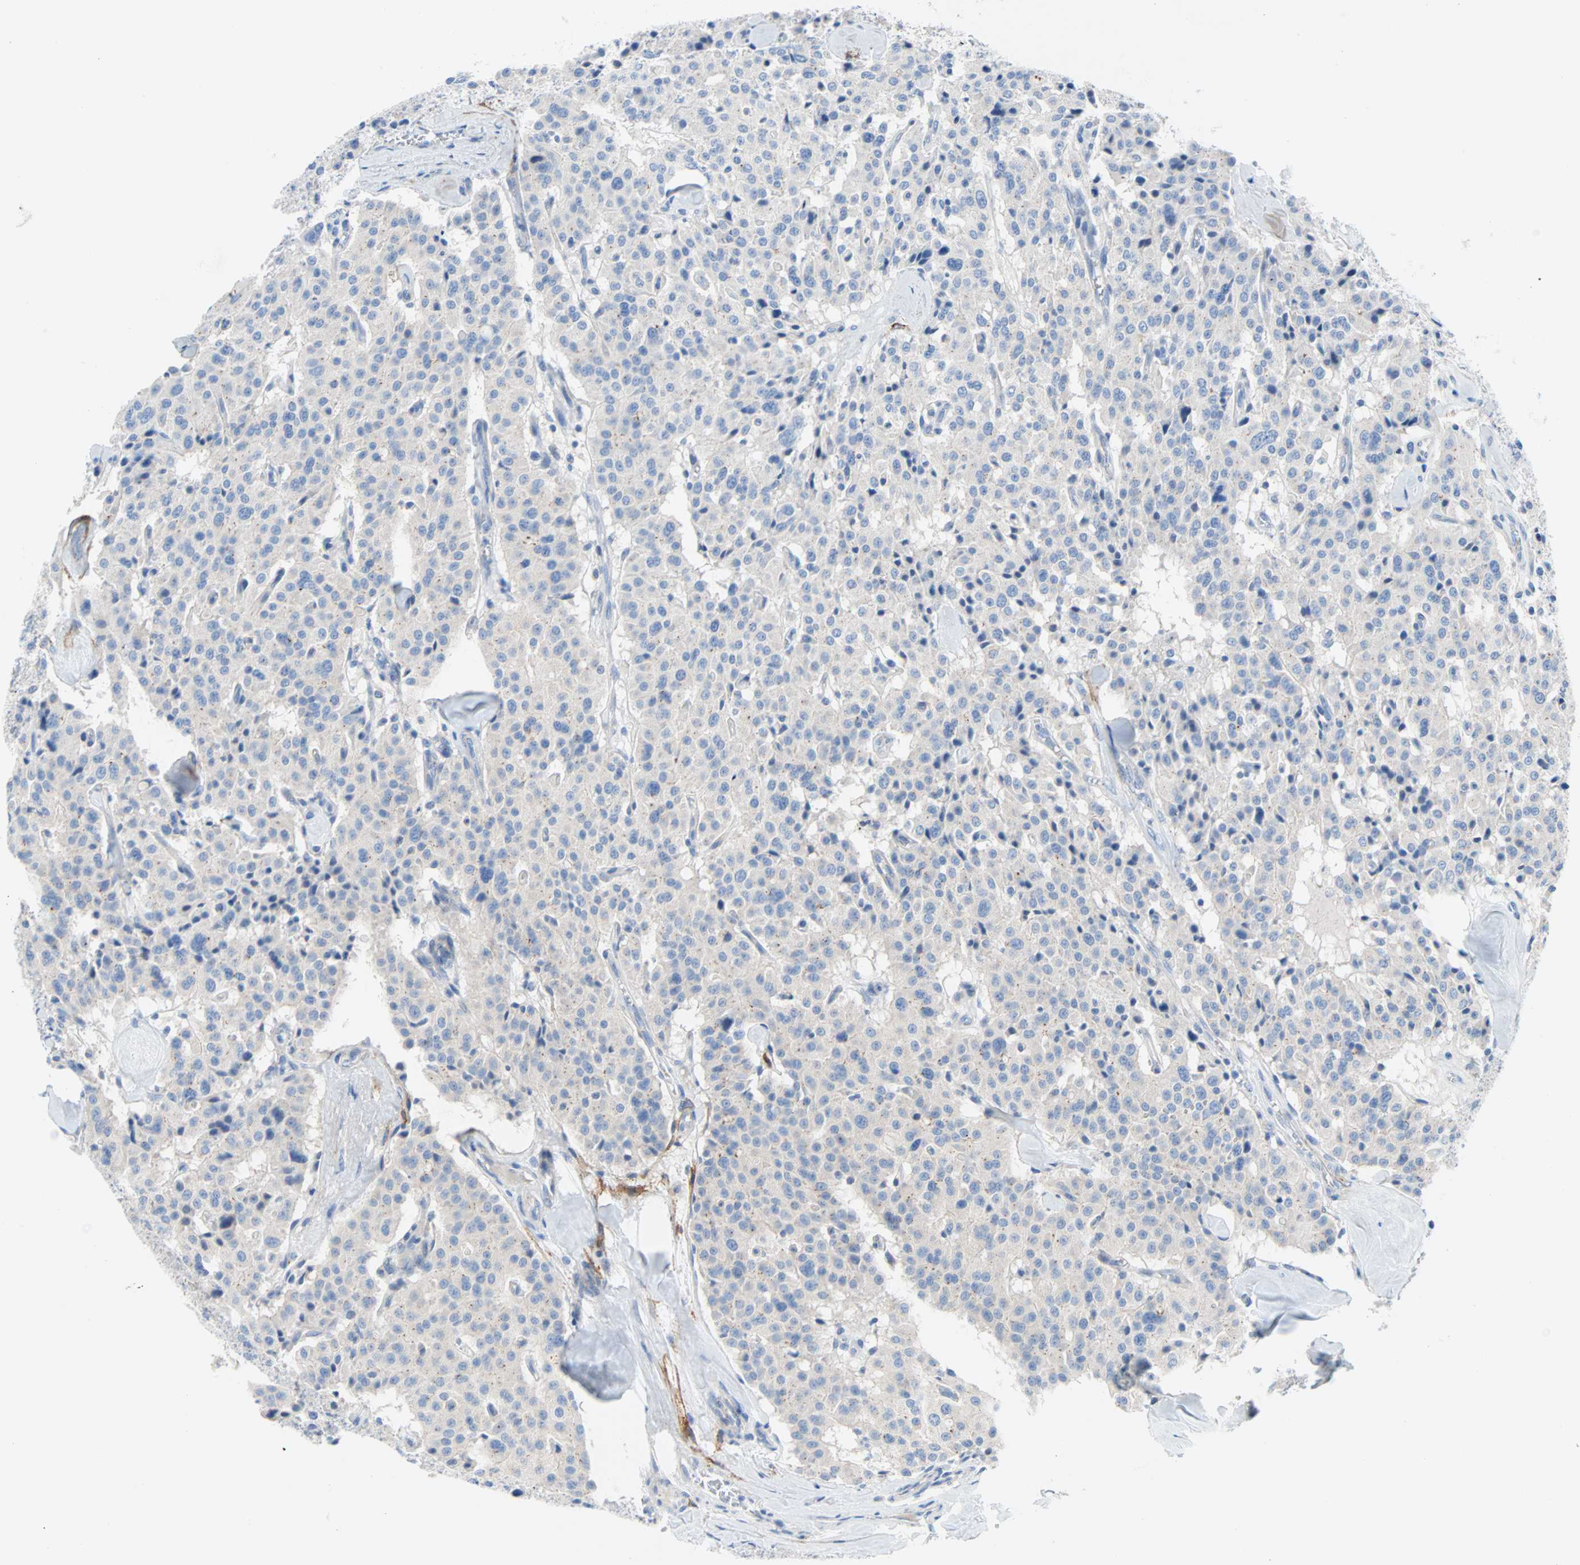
{"staining": {"intensity": "negative", "quantity": "none", "location": "none"}, "tissue": "carcinoid", "cell_type": "Tumor cells", "image_type": "cancer", "snomed": [{"axis": "morphology", "description": "Carcinoid, malignant, NOS"}, {"axis": "topography", "description": "Lung"}], "caption": "Tumor cells show no significant staining in carcinoid (malignant).", "gene": "PDPN", "patient": {"sex": "male", "age": 30}}